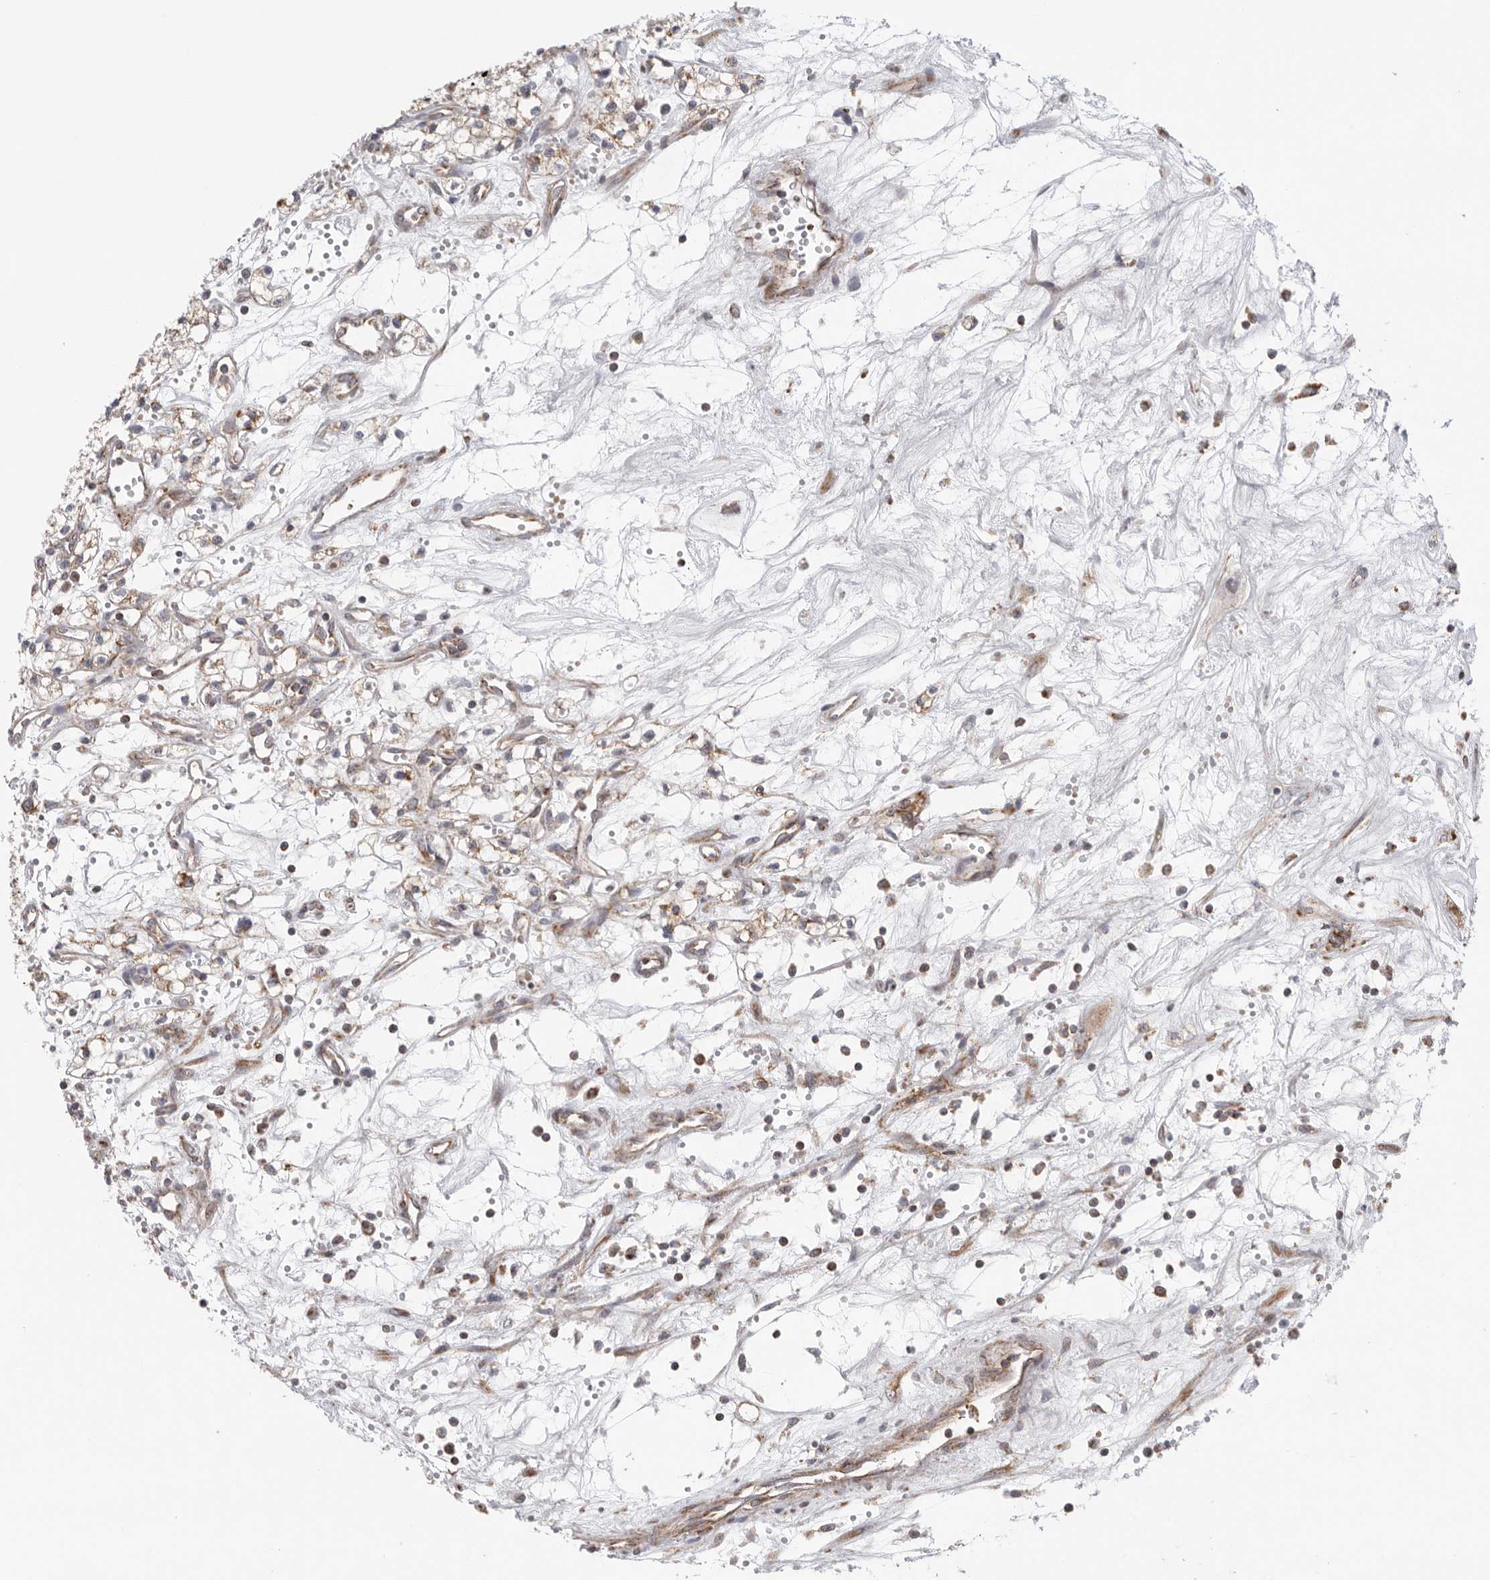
{"staining": {"intensity": "weak", "quantity": ">75%", "location": "cytoplasmic/membranous"}, "tissue": "renal cancer", "cell_type": "Tumor cells", "image_type": "cancer", "snomed": [{"axis": "morphology", "description": "Adenocarcinoma, NOS"}, {"axis": "topography", "description": "Kidney"}], "caption": "Weak cytoplasmic/membranous expression for a protein is appreciated in about >75% of tumor cells of renal adenocarcinoma using immunohistochemistry (IHC).", "gene": "FKBP8", "patient": {"sex": "male", "age": 59}}